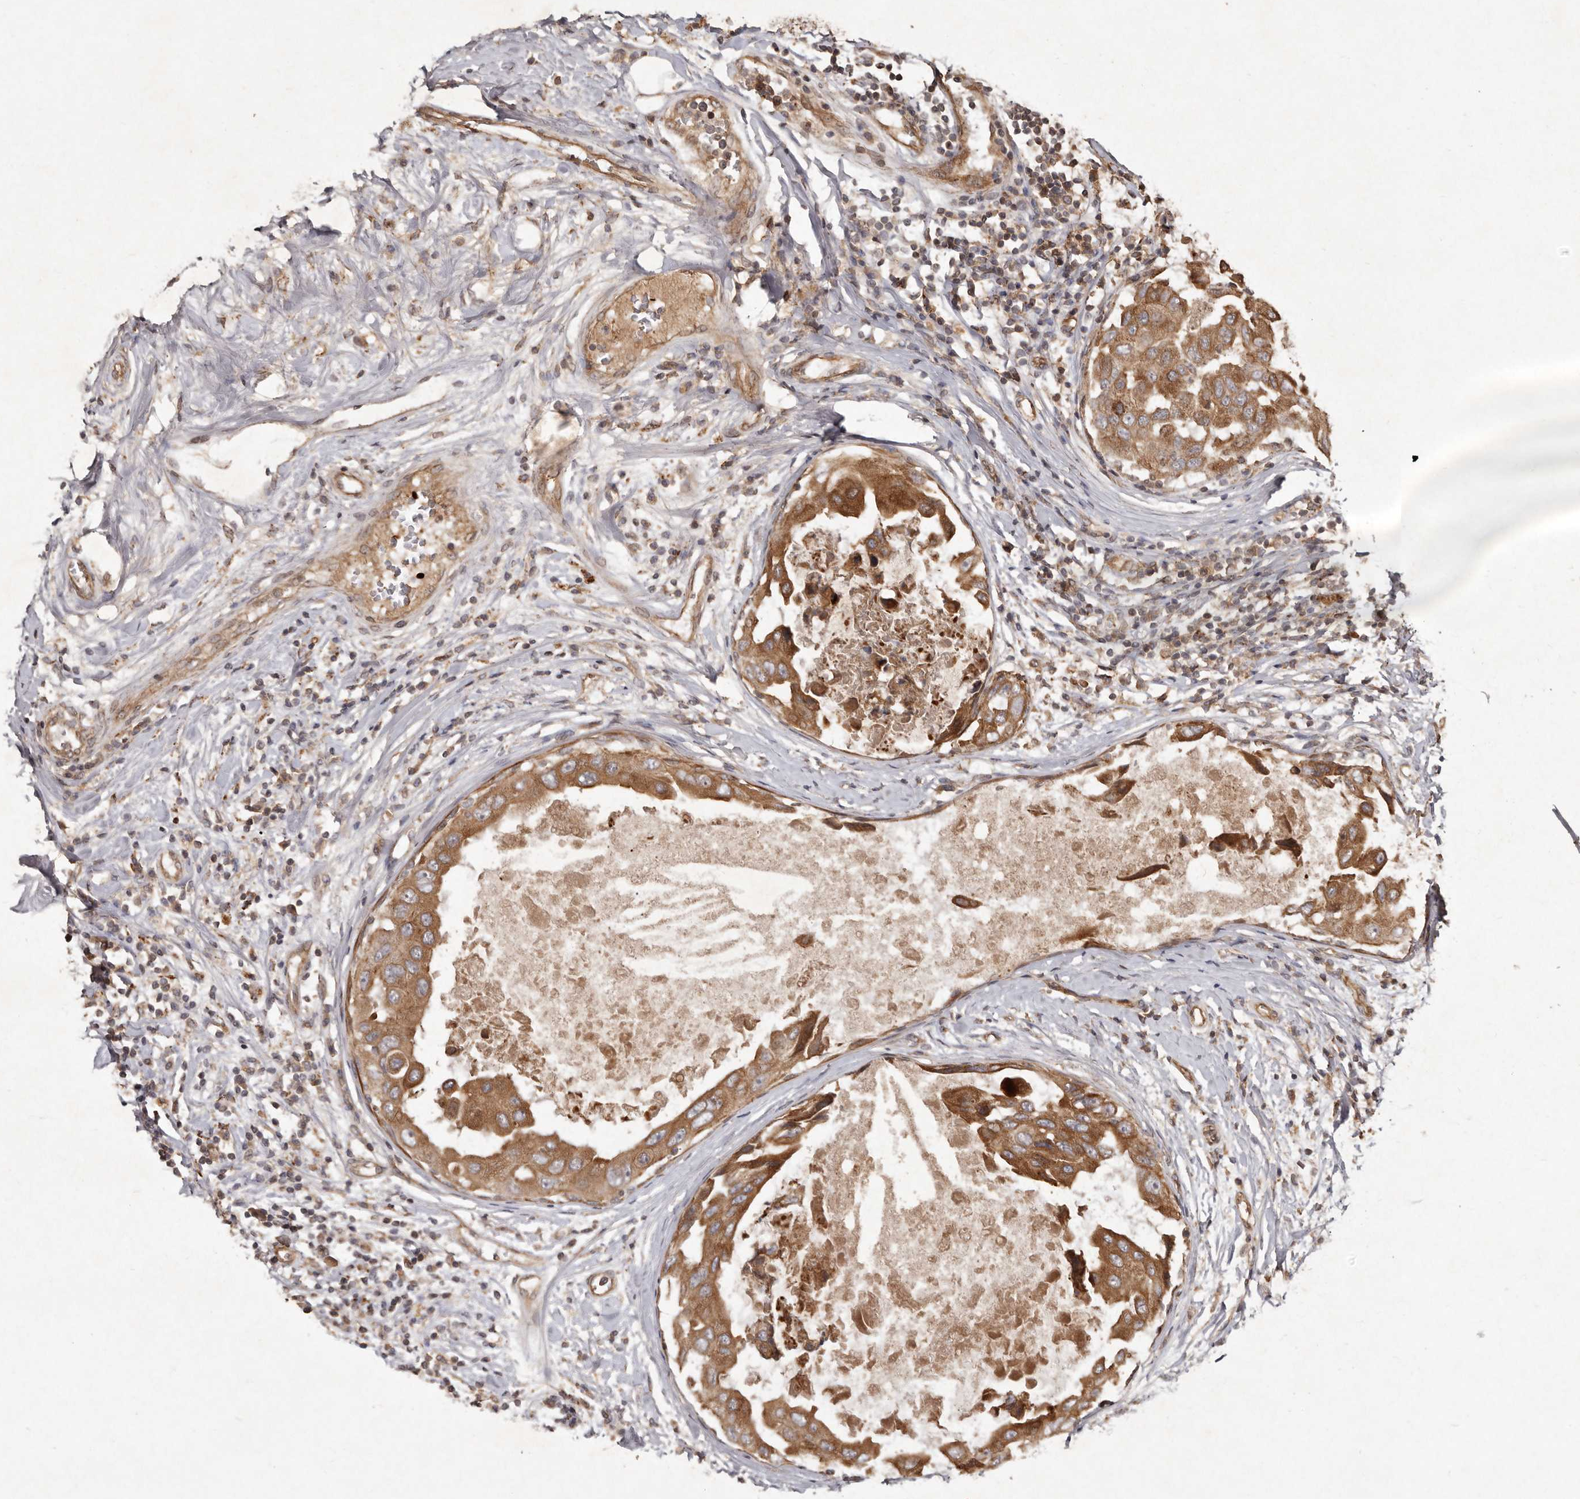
{"staining": {"intensity": "moderate", "quantity": ">75%", "location": "cytoplasmic/membranous"}, "tissue": "breast cancer", "cell_type": "Tumor cells", "image_type": "cancer", "snomed": [{"axis": "morphology", "description": "Duct carcinoma"}, {"axis": "topography", "description": "Breast"}], "caption": "Moderate cytoplasmic/membranous positivity for a protein is seen in about >75% of tumor cells of invasive ductal carcinoma (breast) using immunohistochemistry.", "gene": "SEMA3A", "patient": {"sex": "female", "age": 27}}